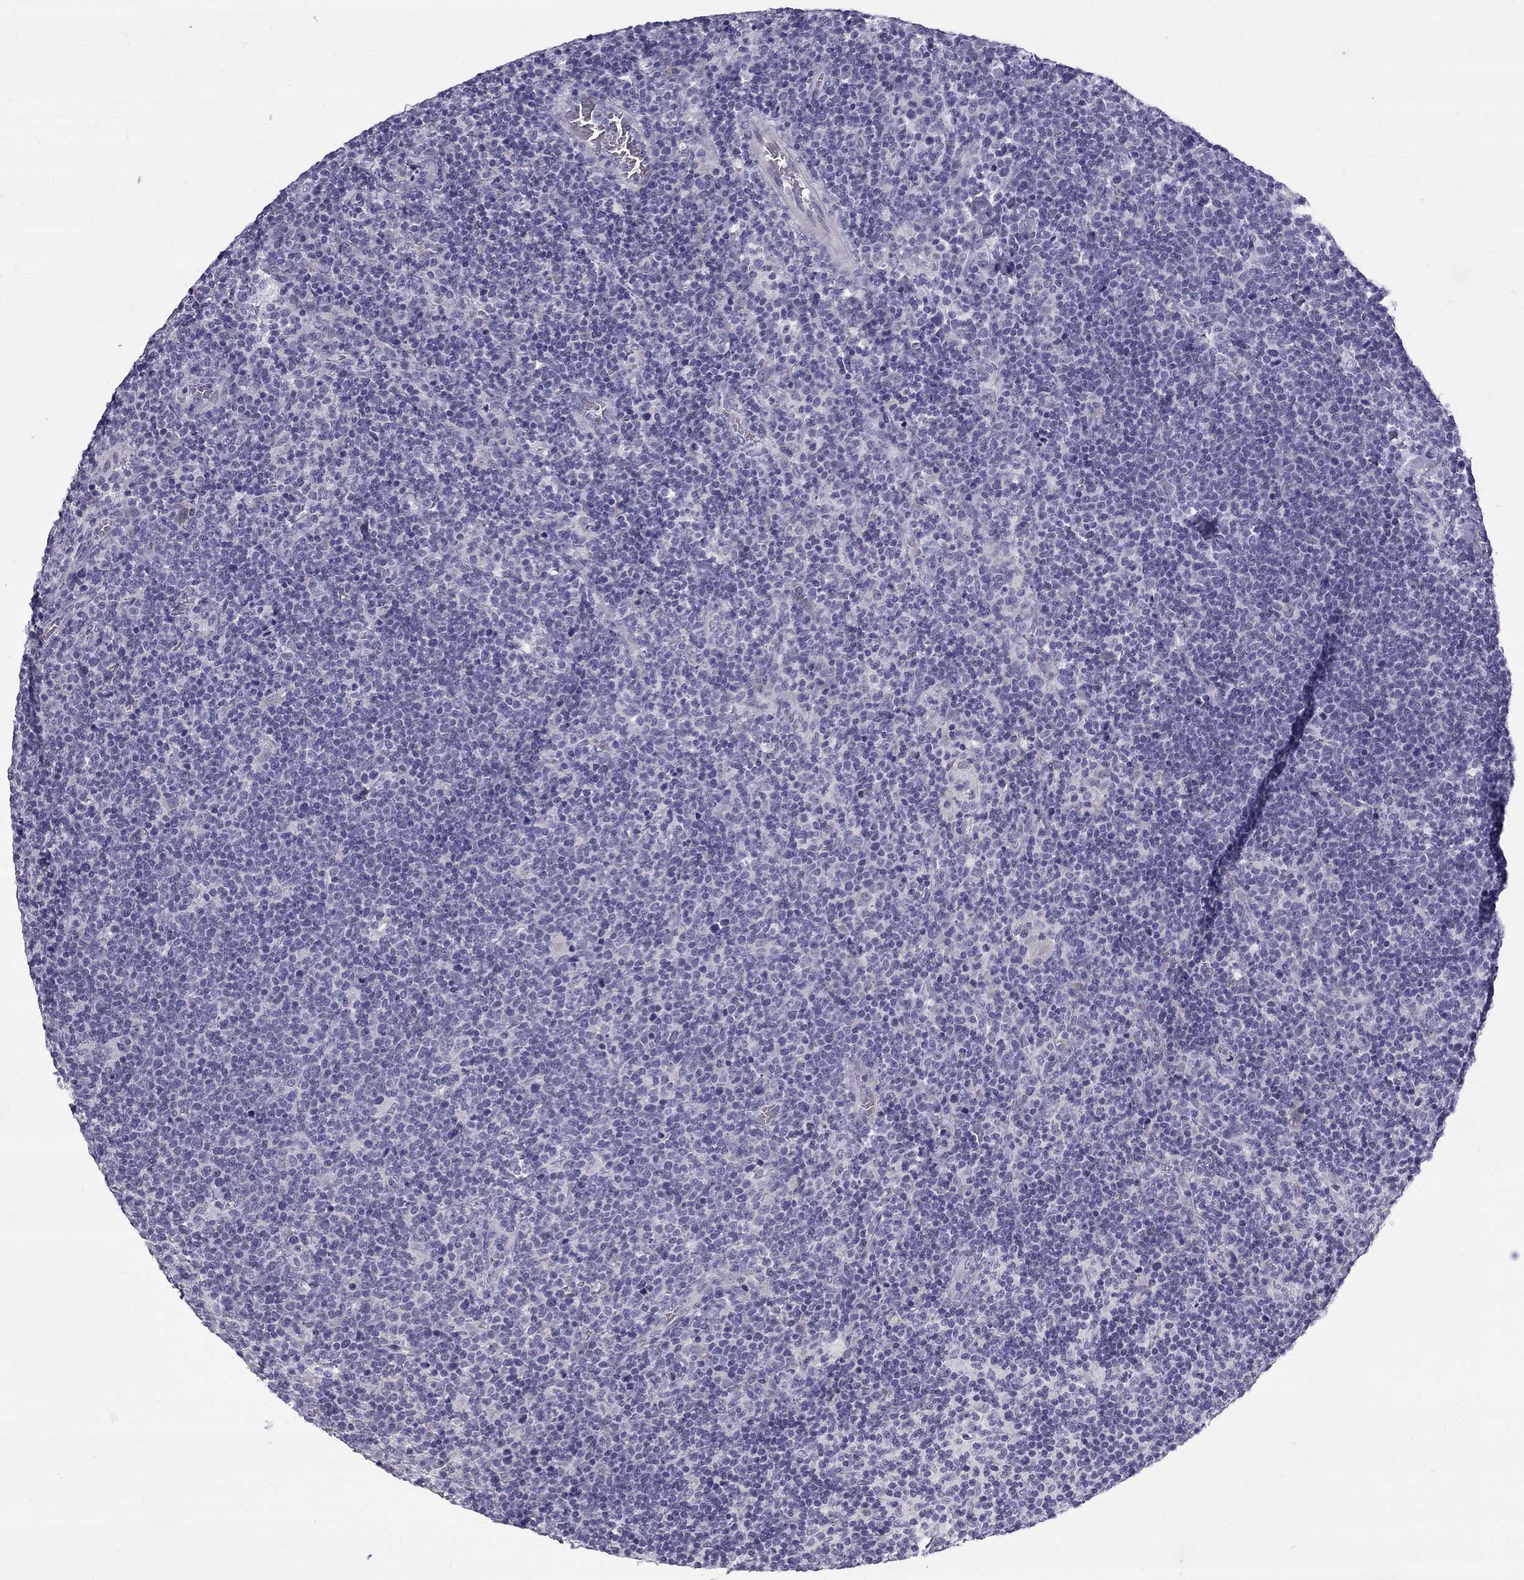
{"staining": {"intensity": "negative", "quantity": "none", "location": "none"}, "tissue": "lymphoma", "cell_type": "Tumor cells", "image_type": "cancer", "snomed": [{"axis": "morphology", "description": "Malignant lymphoma, non-Hodgkin's type, High grade"}, {"axis": "topography", "description": "Lymph node"}], "caption": "This image is of high-grade malignant lymphoma, non-Hodgkin's type stained with immunohistochemistry (IHC) to label a protein in brown with the nuclei are counter-stained blue. There is no staining in tumor cells.", "gene": "CFAP53", "patient": {"sex": "male", "age": 61}}